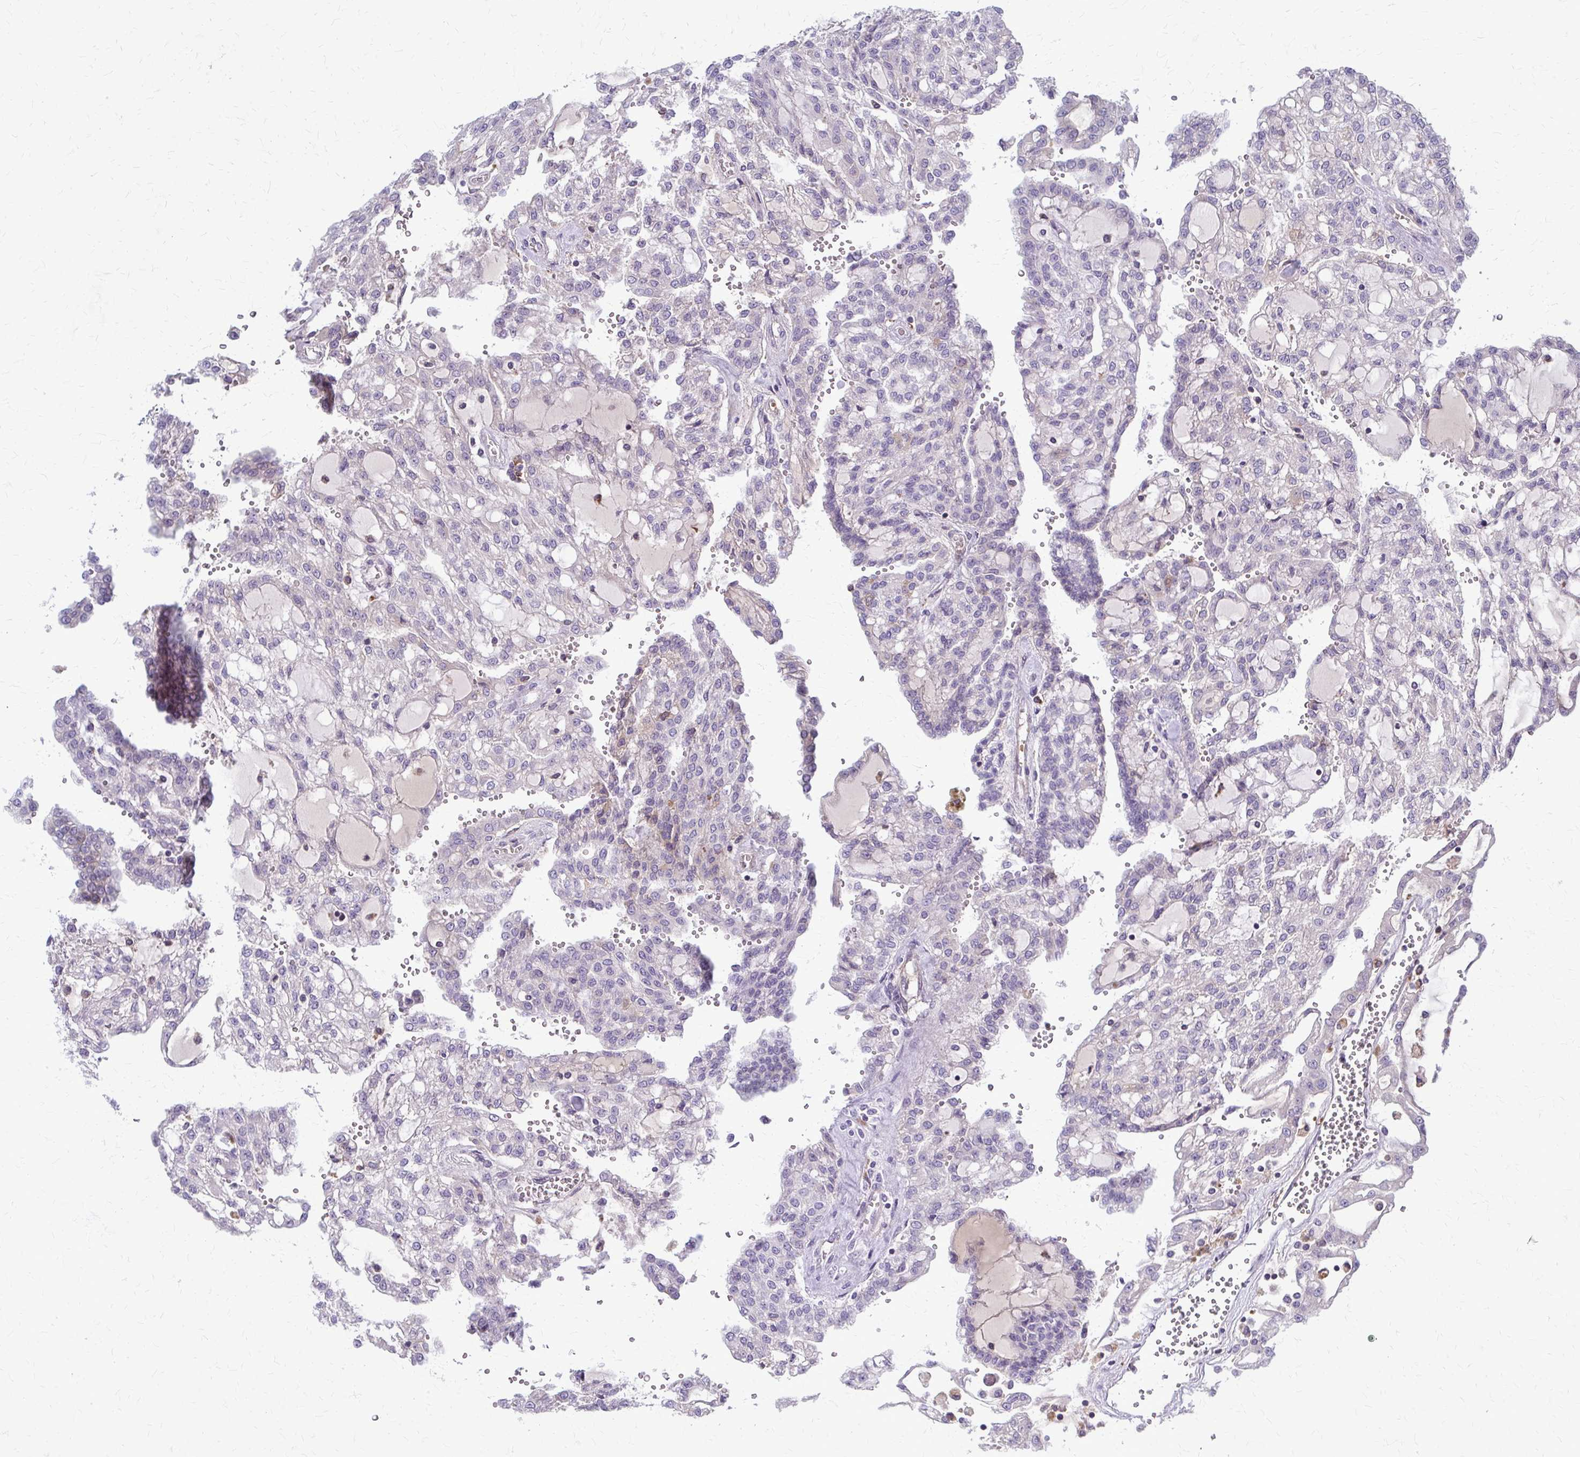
{"staining": {"intensity": "negative", "quantity": "none", "location": "none"}, "tissue": "renal cancer", "cell_type": "Tumor cells", "image_type": "cancer", "snomed": [{"axis": "morphology", "description": "Adenocarcinoma, NOS"}, {"axis": "topography", "description": "Kidney"}], "caption": "Tumor cells are negative for protein expression in human renal cancer. The staining is performed using DAB brown chromogen with nuclei counter-stained in using hematoxylin.", "gene": "MCRIP2", "patient": {"sex": "male", "age": 63}}